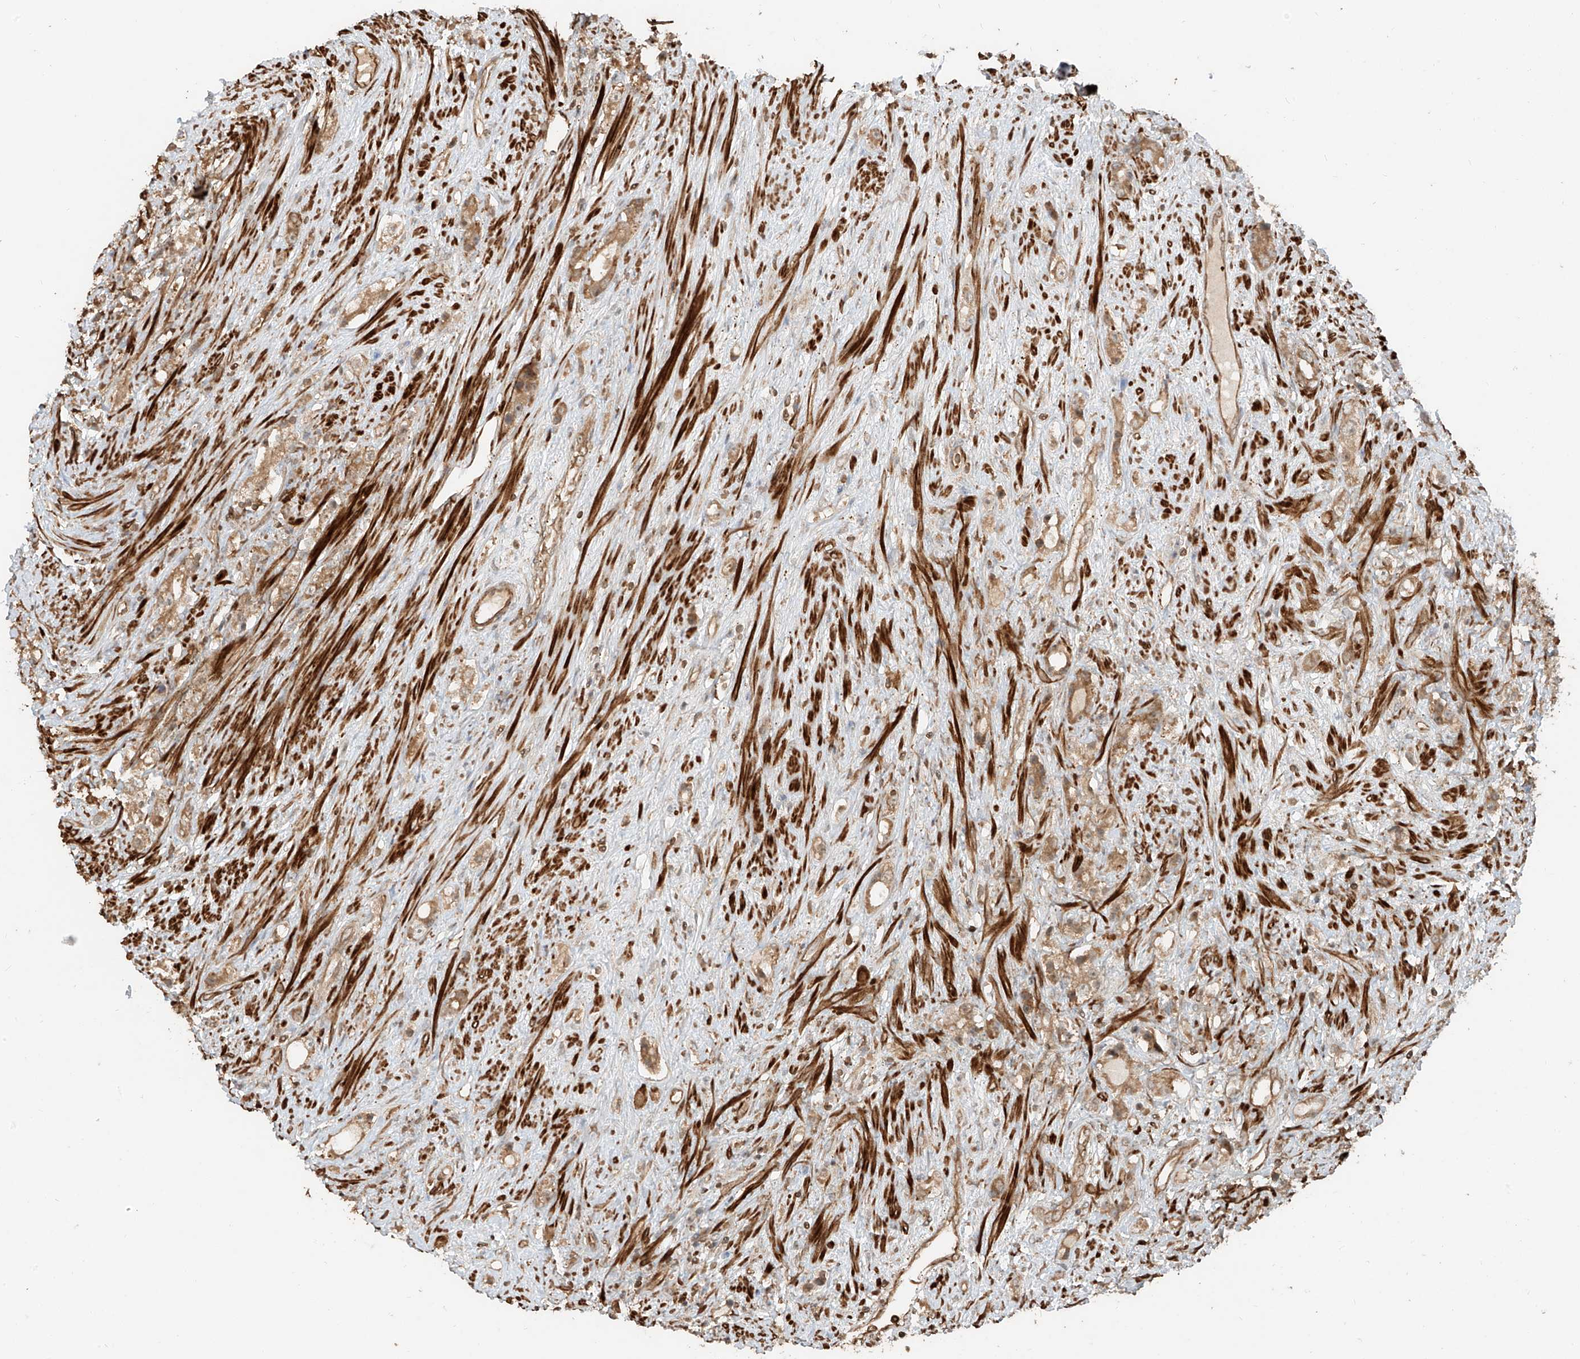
{"staining": {"intensity": "moderate", "quantity": ">75%", "location": "cytoplasmic/membranous"}, "tissue": "prostate cancer", "cell_type": "Tumor cells", "image_type": "cancer", "snomed": [{"axis": "morphology", "description": "Adenocarcinoma, High grade"}, {"axis": "topography", "description": "Prostate"}], "caption": "This is an image of immunohistochemistry (IHC) staining of adenocarcinoma (high-grade) (prostate), which shows moderate expression in the cytoplasmic/membranous of tumor cells.", "gene": "ANKZF1", "patient": {"sex": "male", "age": 63}}